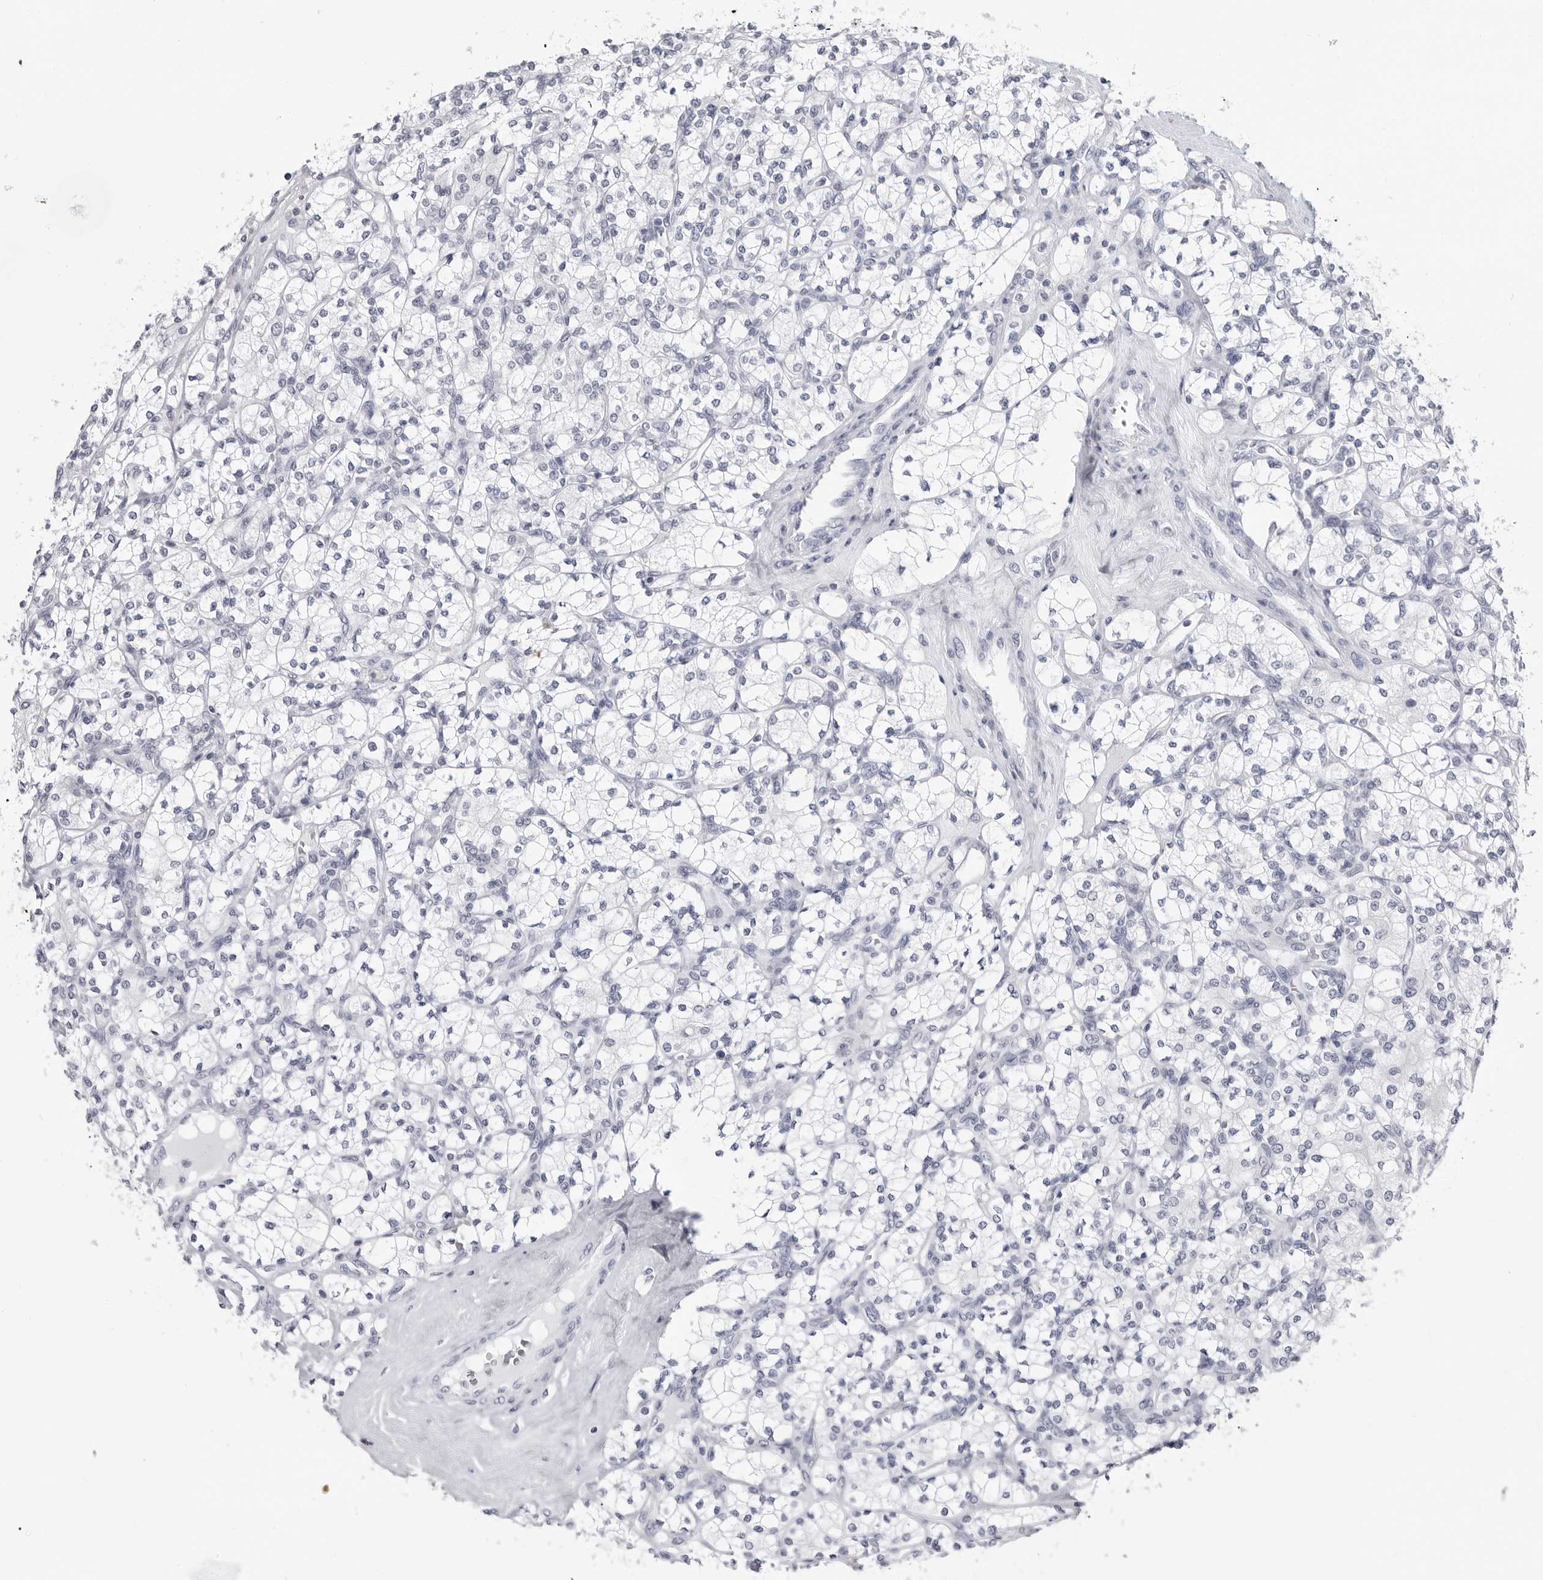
{"staining": {"intensity": "negative", "quantity": "none", "location": "none"}, "tissue": "renal cancer", "cell_type": "Tumor cells", "image_type": "cancer", "snomed": [{"axis": "morphology", "description": "Adenocarcinoma, NOS"}, {"axis": "topography", "description": "Kidney"}], "caption": "The image reveals no significant expression in tumor cells of renal cancer.", "gene": "PGA3", "patient": {"sex": "male", "age": 77}}